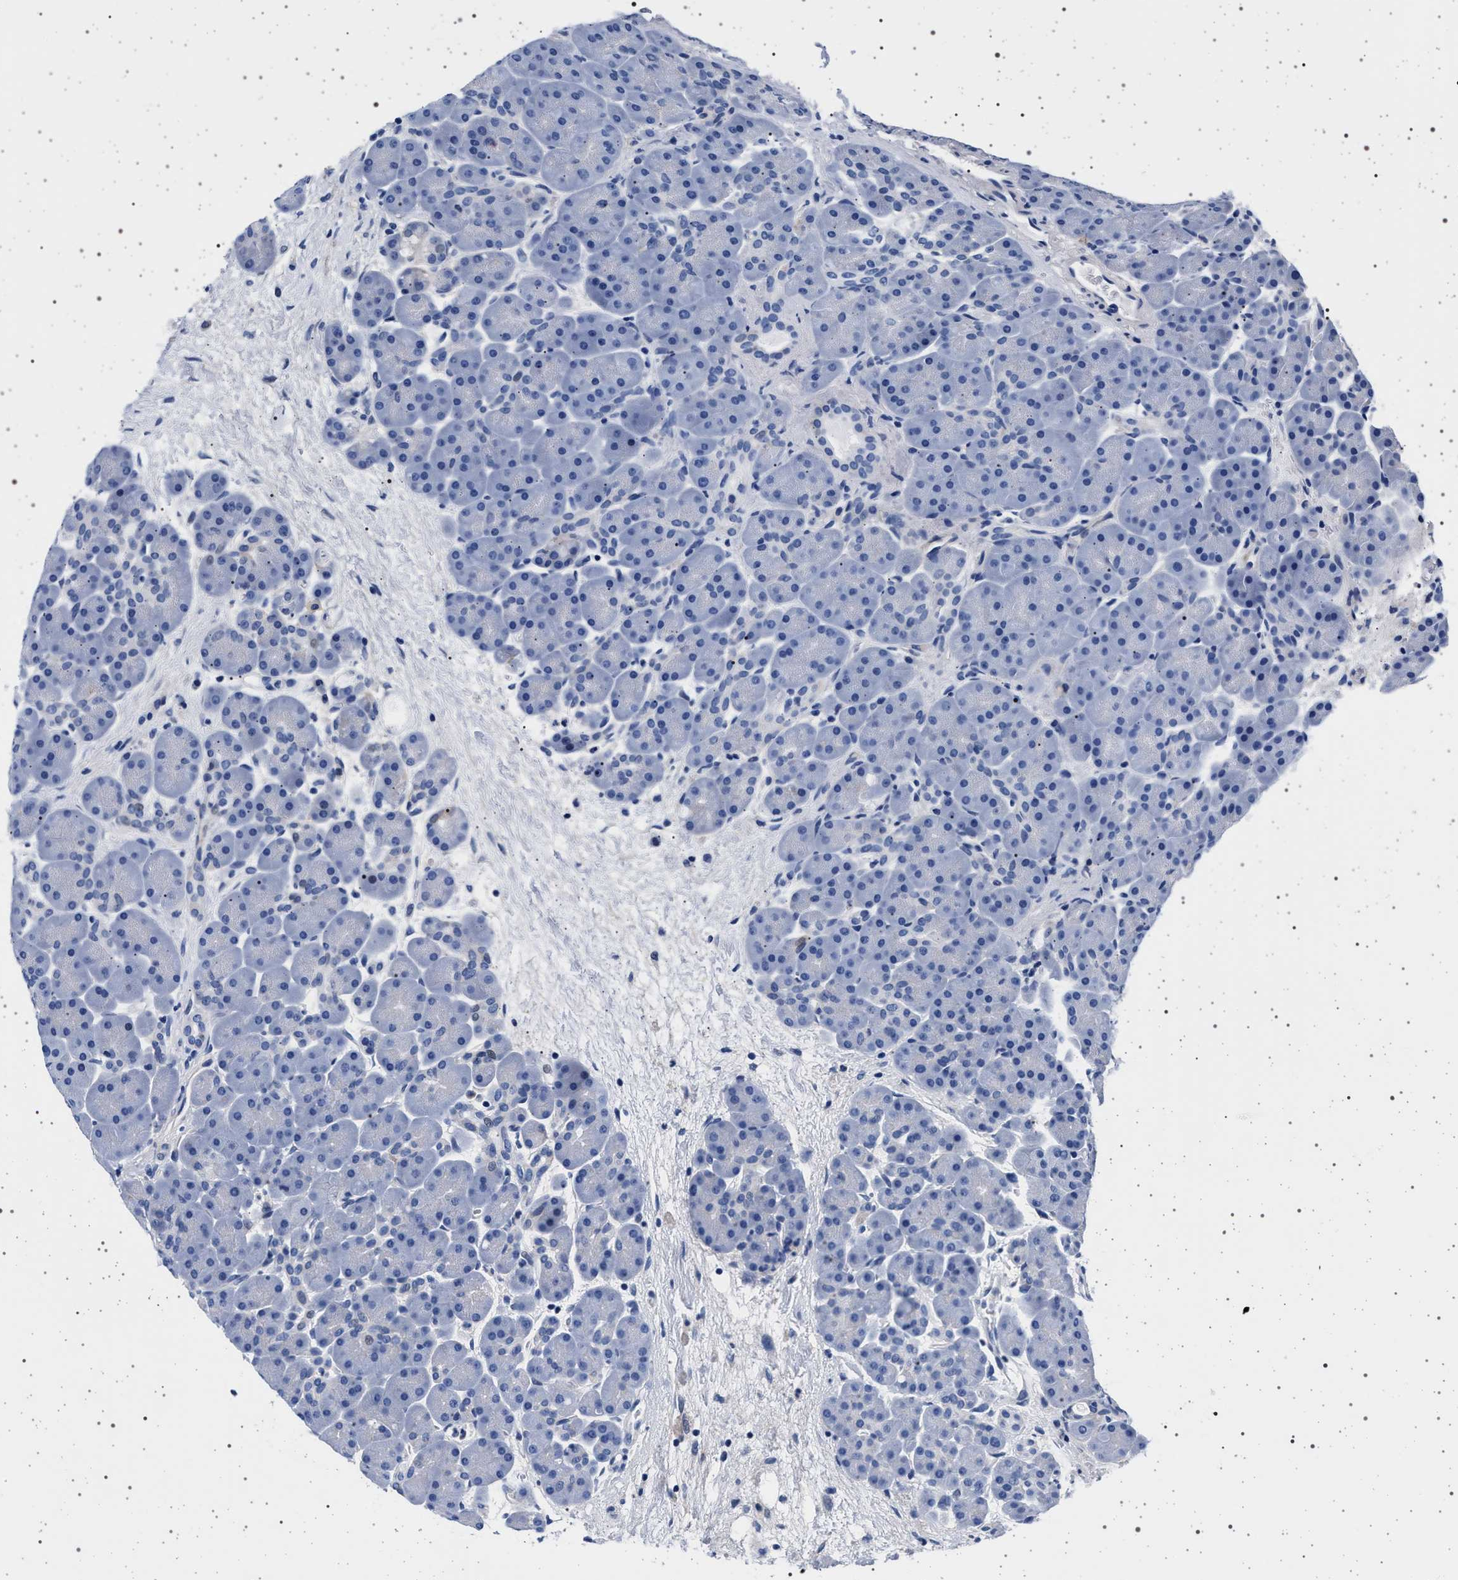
{"staining": {"intensity": "negative", "quantity": "none", "location": "none"}, "tissue": "pancreas", "cell_type": "Exocrine glandular cells", "image_type": "normal", "snomed": [{"axis": "morphology", "description": "Normal tissue, NOS"}, {"axis": "topography", "description": "Pancreas"}], "caption": "A high-resolution histopathology image shows immunohistochemistry (IHC) staining of normal pancreas, which displays no significant expression in exocrine glandular cells. Nuclei are stained in blue.", "gene": "SLC9A1", "patient": {"sex": "male", "age": 66}}